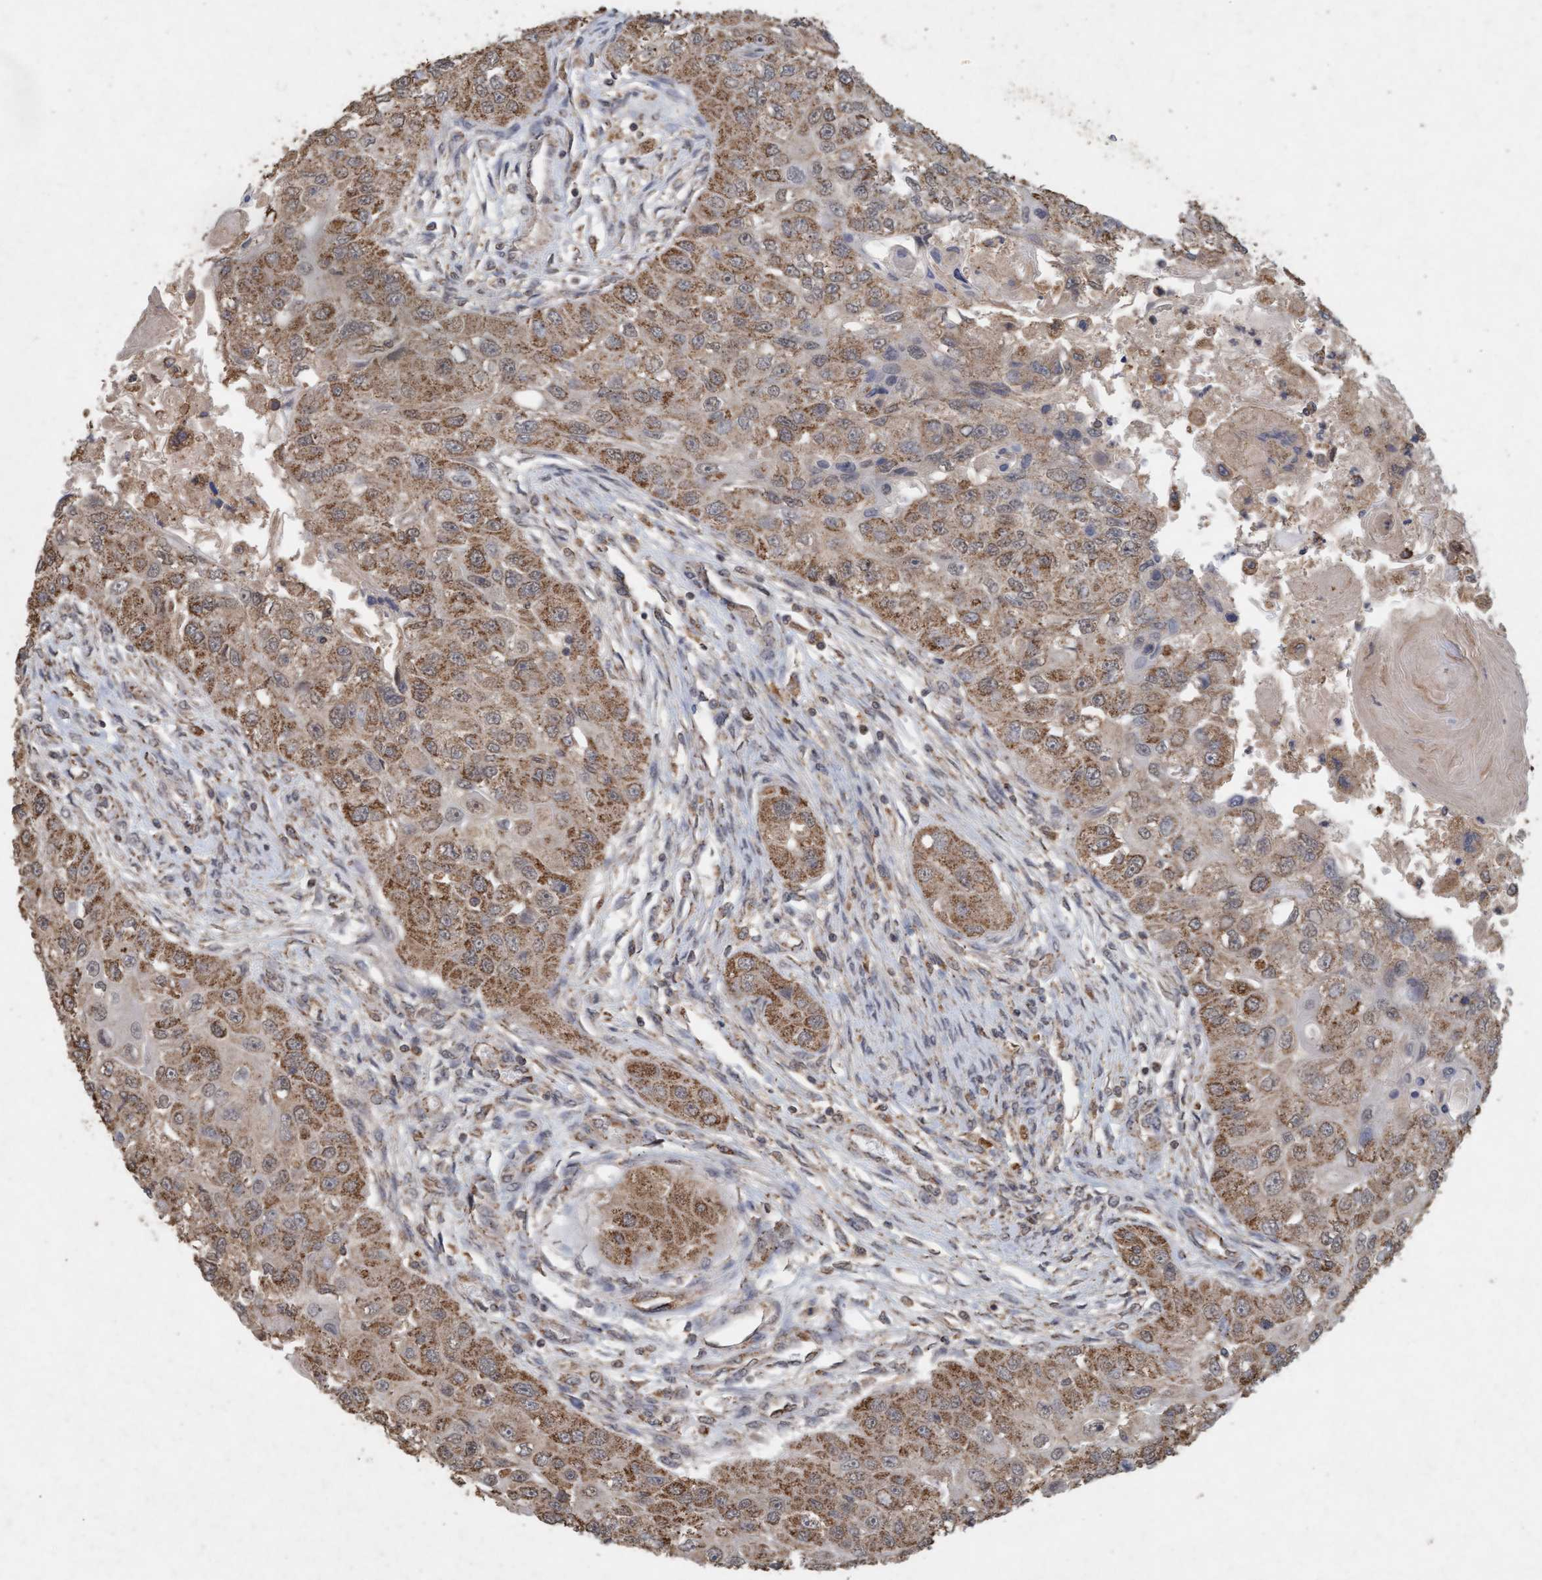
{"staining": {"intensity": "moderate", "quantity": ">75%", "location": "cytoplasmic/membranous"}, "tissue": "head and neck cancer", "cell_type": "Tumor cells", "image_type": "cancer", "snomed": [{"axis": "morphology", "description": "Normal tissue, NOS"}, {"axis": "morphology", "description": "Squamous cell carcinoma, NOS"}, {"axis": "topography", "description": "Skeletal muscle"}, {"axis": "topography", "description": "Head-Neck"}], "caption": "This image shows immunohistochemistry (IHC) staining of human head and neck cancer, with medium moderate cytoplasmic/membranous expression in approximately >75% of tumor cells.", "gene": "VSIG8", "patient": {"sex": "male", "age": 51}}